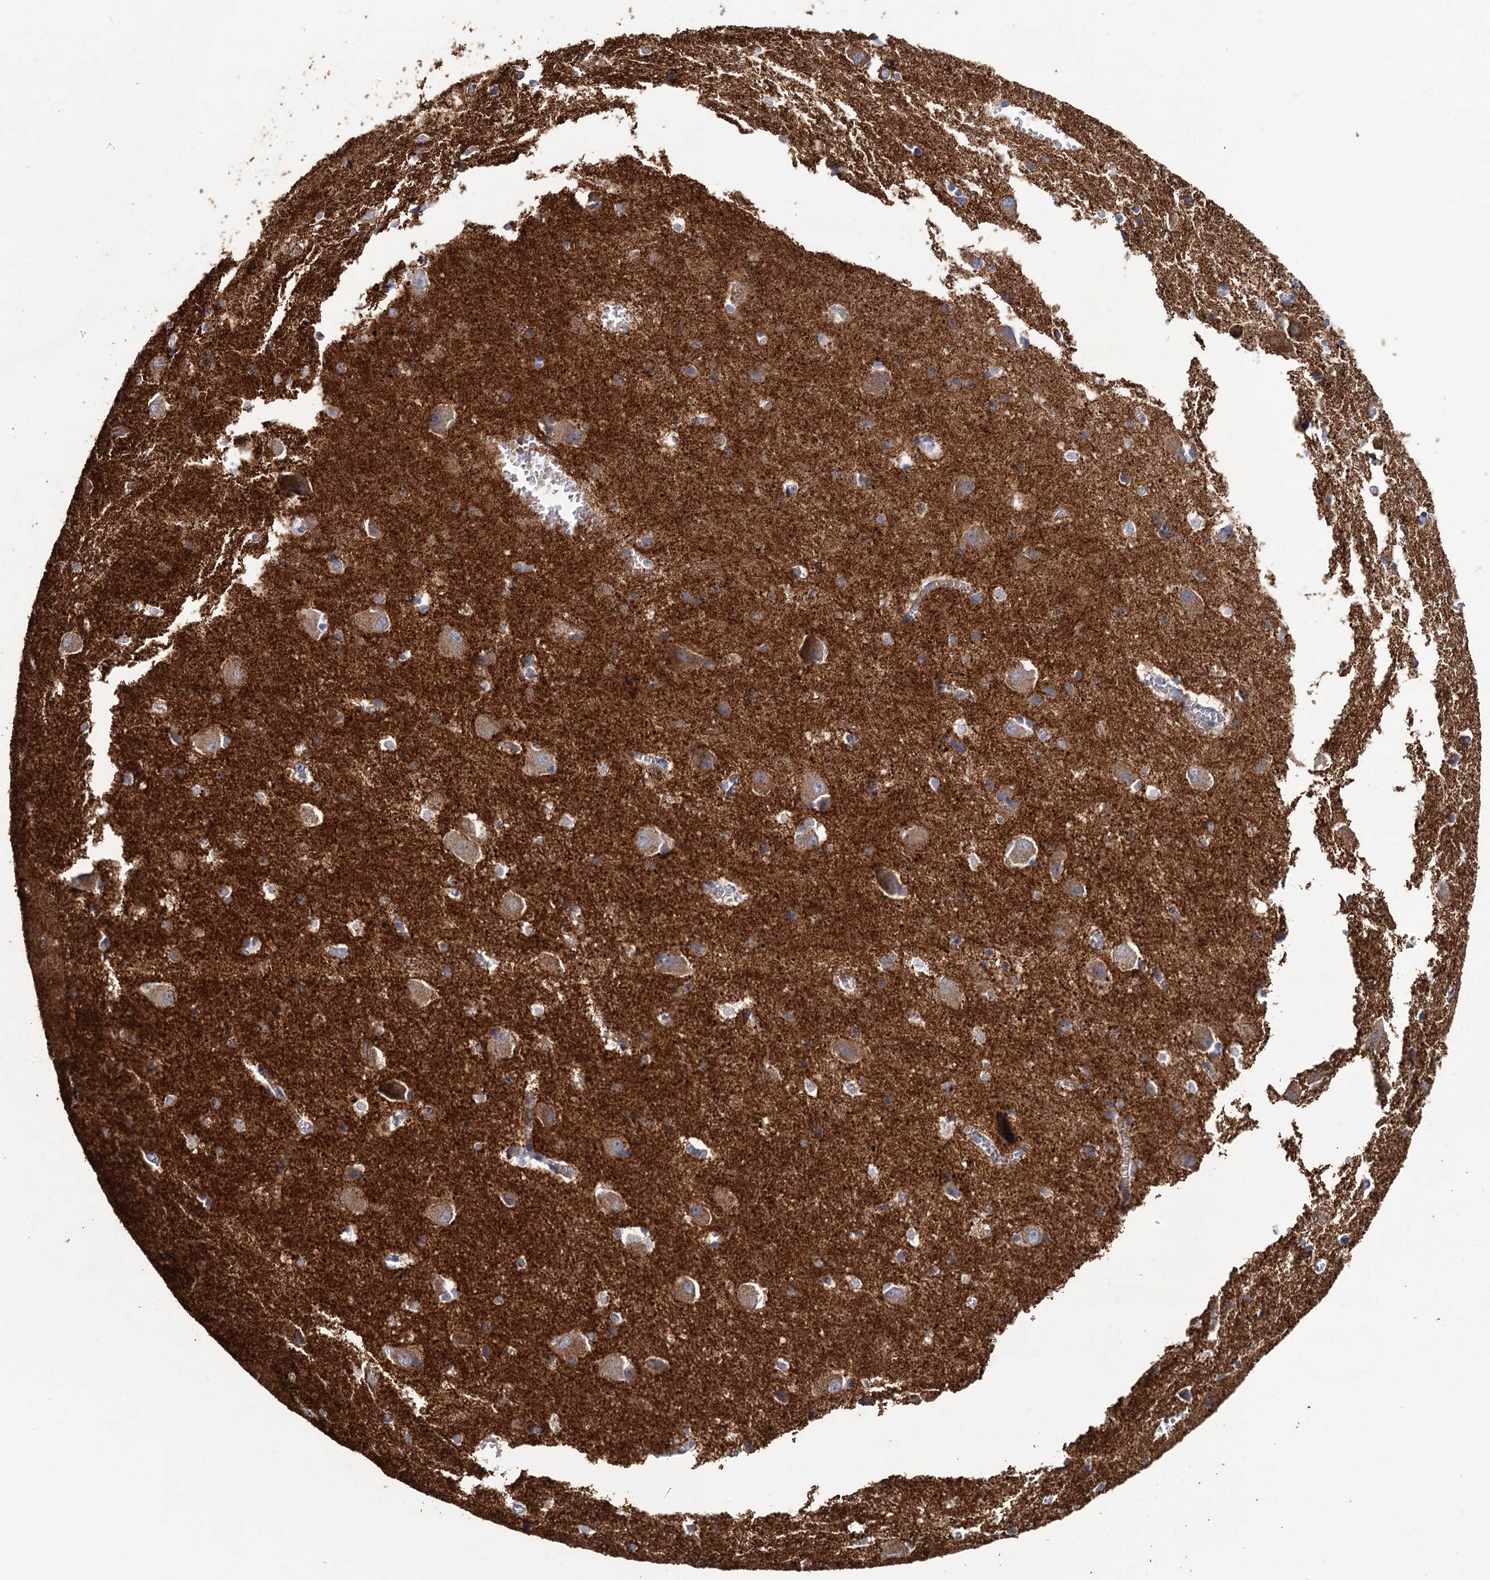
{"staining": {"intensity": "weak", "quantity": "<25%", "location": "cytoplasmic/membranous"}, "tissue": "caudate", "cell_type": "Glial cells", "image_type": "normal", "snomed": [{"axis": "morphology", "description": "Normal tissue, NOS"}, {"axis": "topography", "description": "Lateral ventricle wall"}], "caption": "Immunohistochemical staining of unremarkable human caudate exhibits no significant staining in glial cells. The staining is performed using DAB brown chromogen with nuclei counter-stained in using hematoxylin.", "gene": "SNCB", "patient": {"sex": "male", "age": 37}}